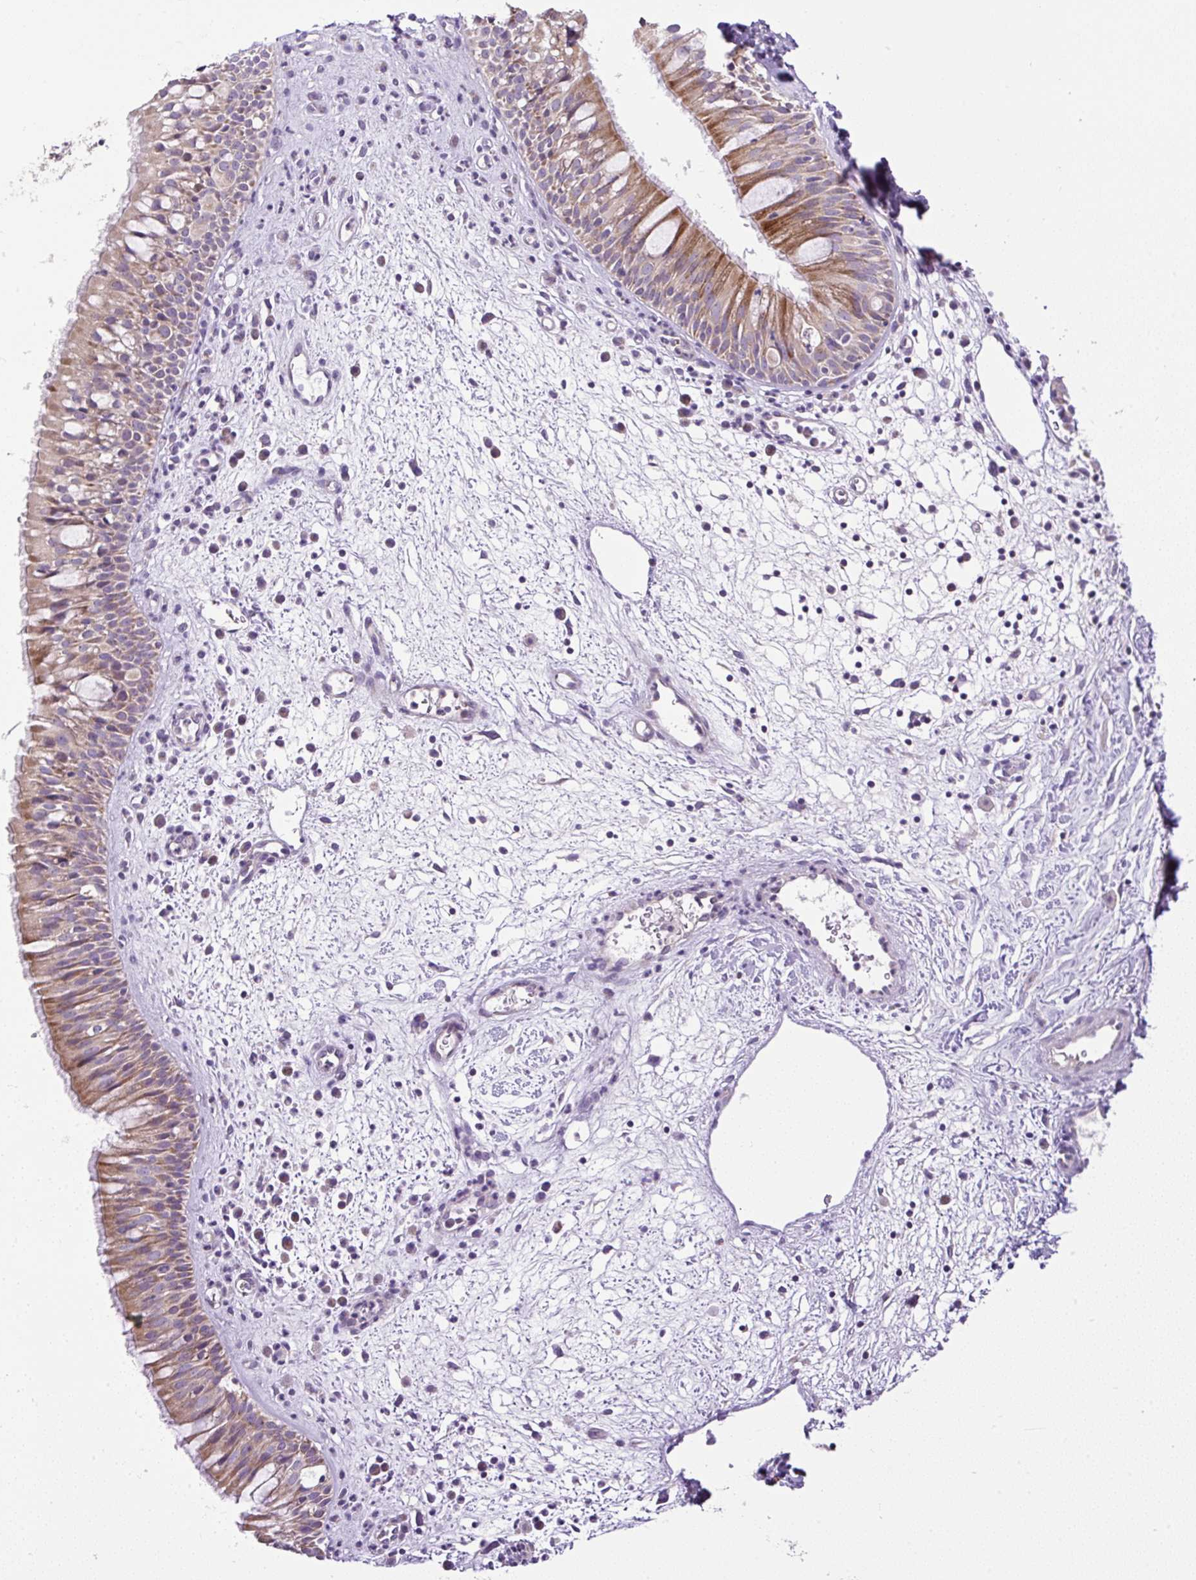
{"staining": {"intensity": "moderate", "quantity": "25%-75%", "location": "cytoplasmic/membranous"}, "tissue": "nasopharynx", "cell_type": "Respiratory epithelial cells", "image_type": "normal", "snomed": [{"axis": "morphology", "description": "Normal tissue, NOS"}, {"axis": "topography", "description": "Nasopharynx"}], "caption": "Respiratory epithelial cells show medium levels of moderate cytoplasmic/membranous staining in approximately 25%-75% of cells in normal nasopharynx. (Stains: DAB in brown, nuclei in blue, Microscopy: brightfield microscopy at high magnification).", "gene": "ZNF547", "patient": {"sex": "male", "age": 65}}